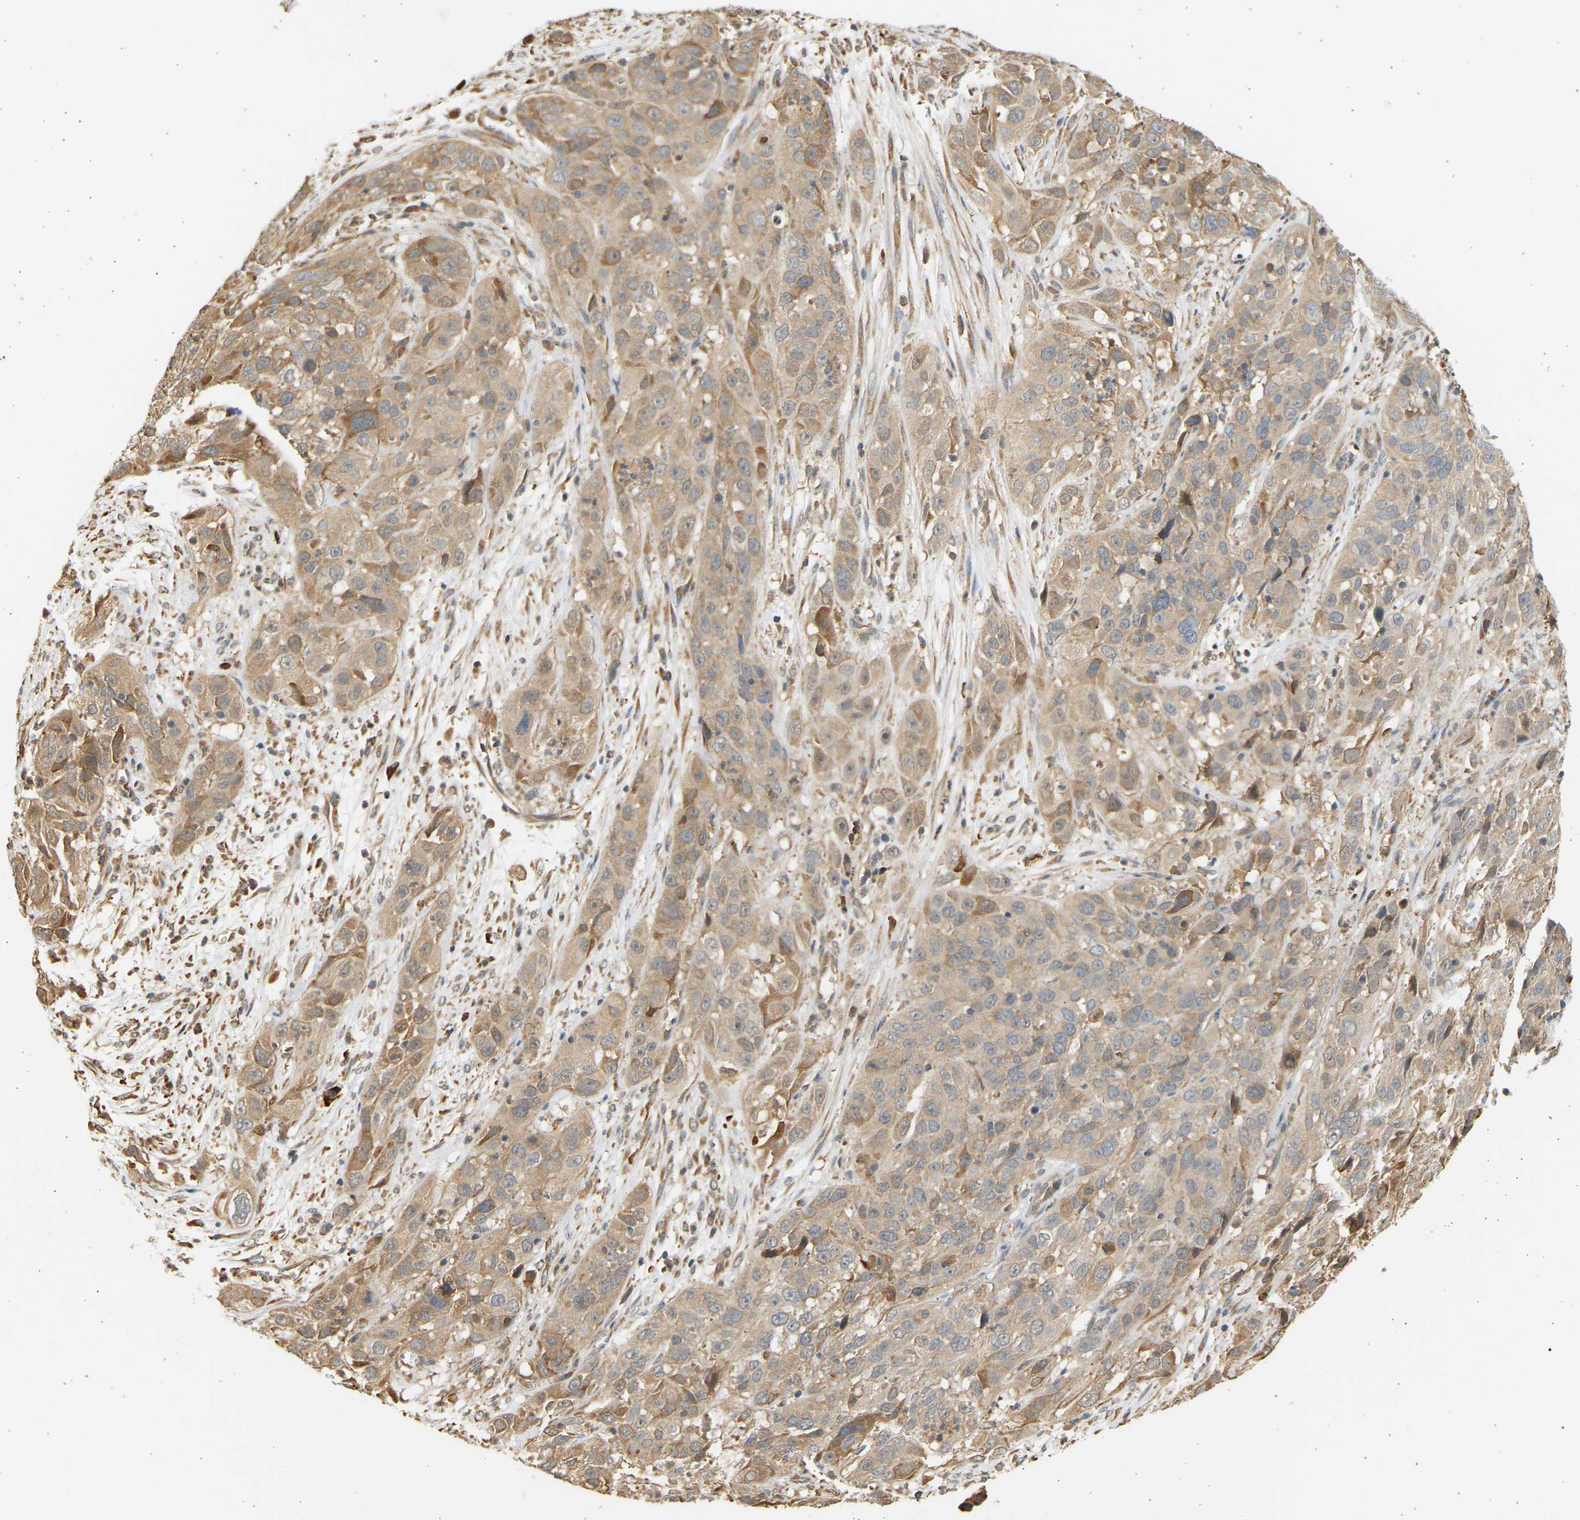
{"staining": {"intensity": "moderate", "quantity": ">75%", "location": "cytoplasmic/membranous"}, "tissue": "cervical cancer", "cell_type": "Tumor cells", "image_type": "cancer", "snomed": [{"axis": "morphology", "description": "Squamous cell carcinoma, NOS"}, {"axis": "topography", "description": "Cervix"}], "caption": "IHC (DAB (3,3'-diaminobenzidine)) staining of human cervical squamous cell carcinoma demonstrates moderate cytoplasmic/membranous protein staining in about >75% of tumor cells. (IHC, brightfield microscopy, high magnification).", "gene": "B4GALT6", "patient": {"sex": "female", "age": 32}}